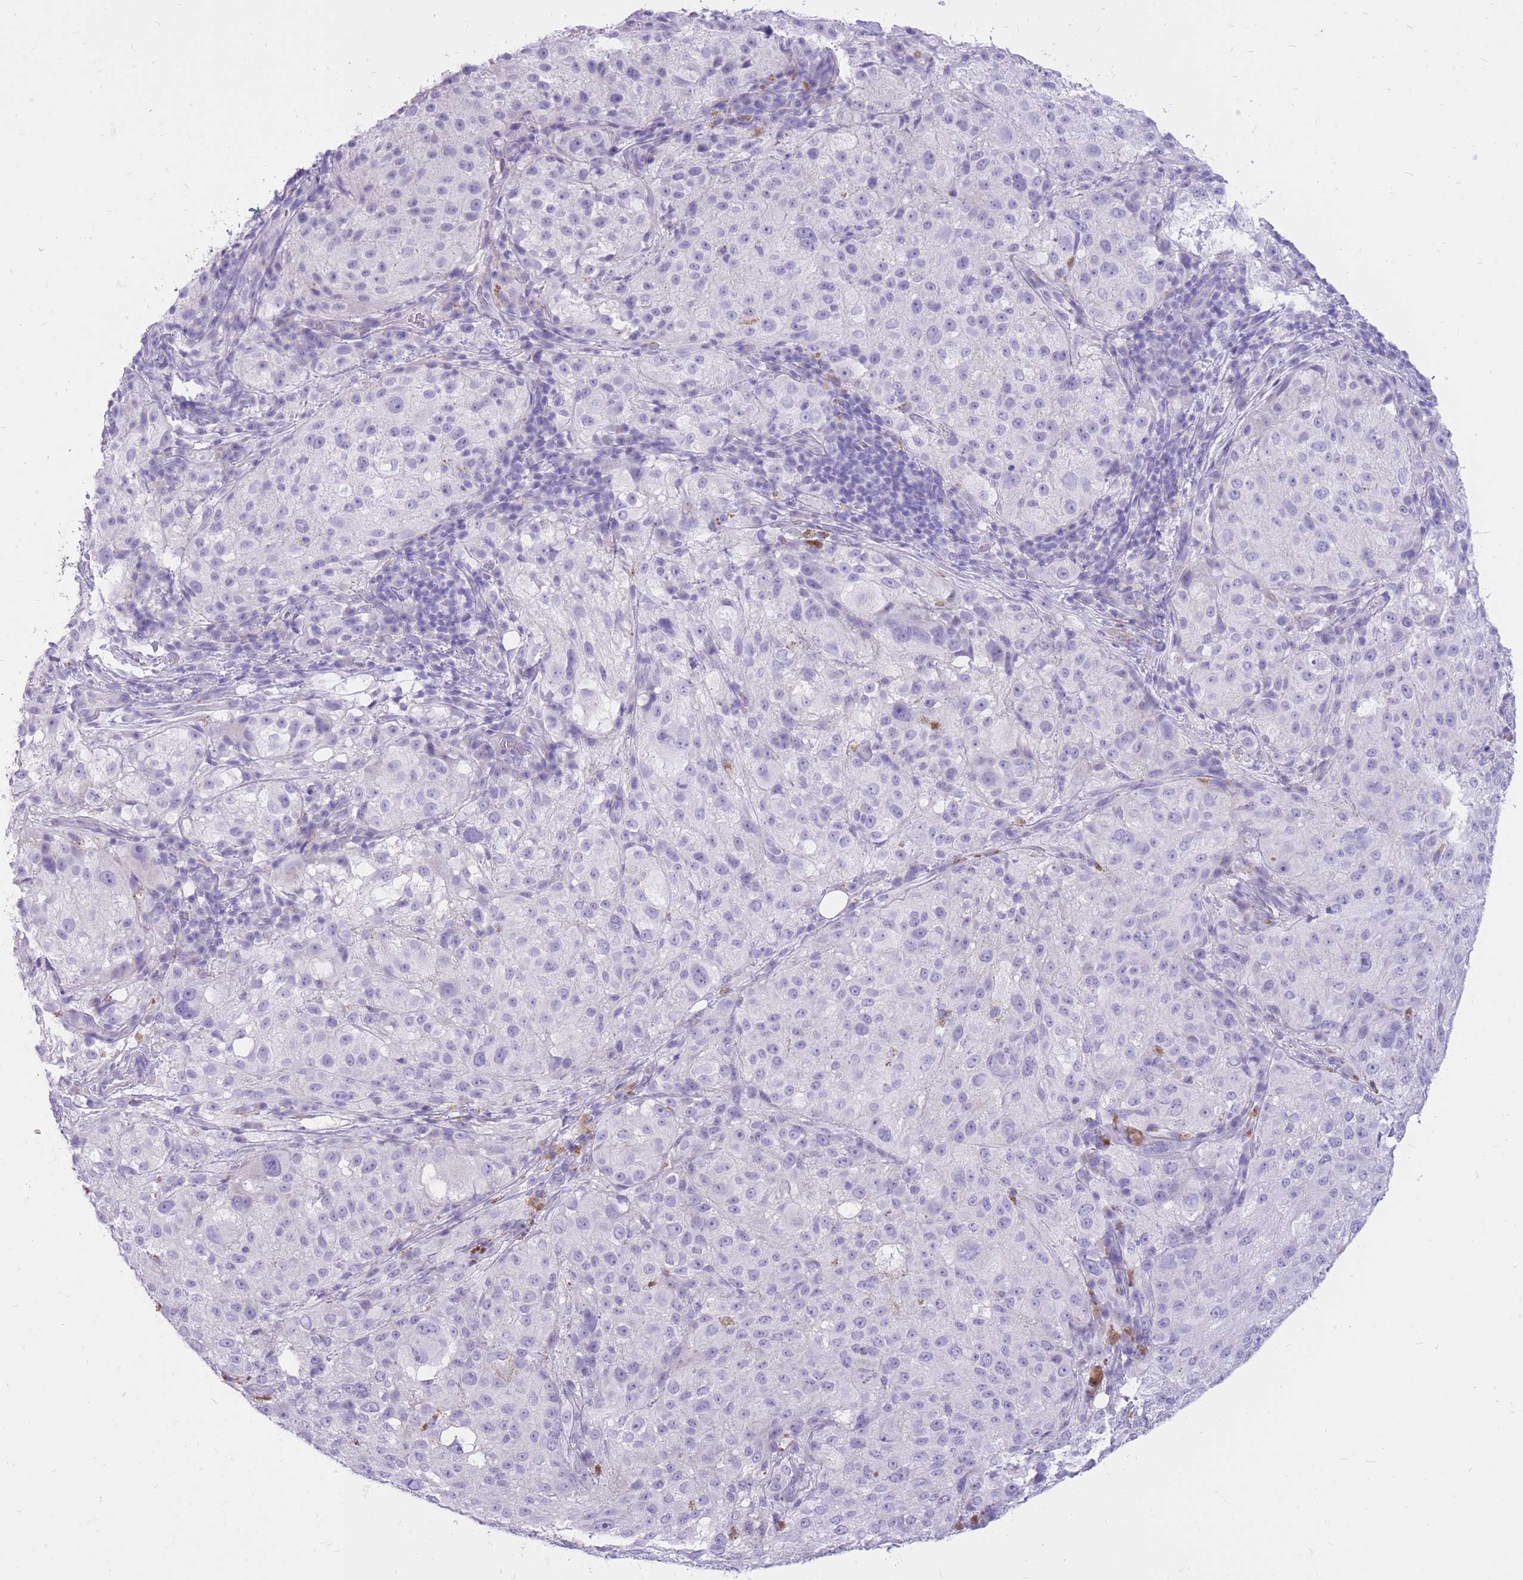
{"staining": {"intensity": "negative", "quantity": "none", "location": "none"}, "tissue": "melanoma", "cell_type": "Tumor cells", "image_type": "cancer", "snomed": [{"axis": "morphology", "description": "Necrosis, NOS"}, {"axis": "morphology", "description": "Malignant melanoma, NOS"}, {"axis": "topography", "description": "Skin"}], "caption": "Immunohistochemical staining of human malignant melanoma reveals no significant expression in tumor cells.", "gene": "CYP21A2", "patient": {"sex": "female", "age": 87}}